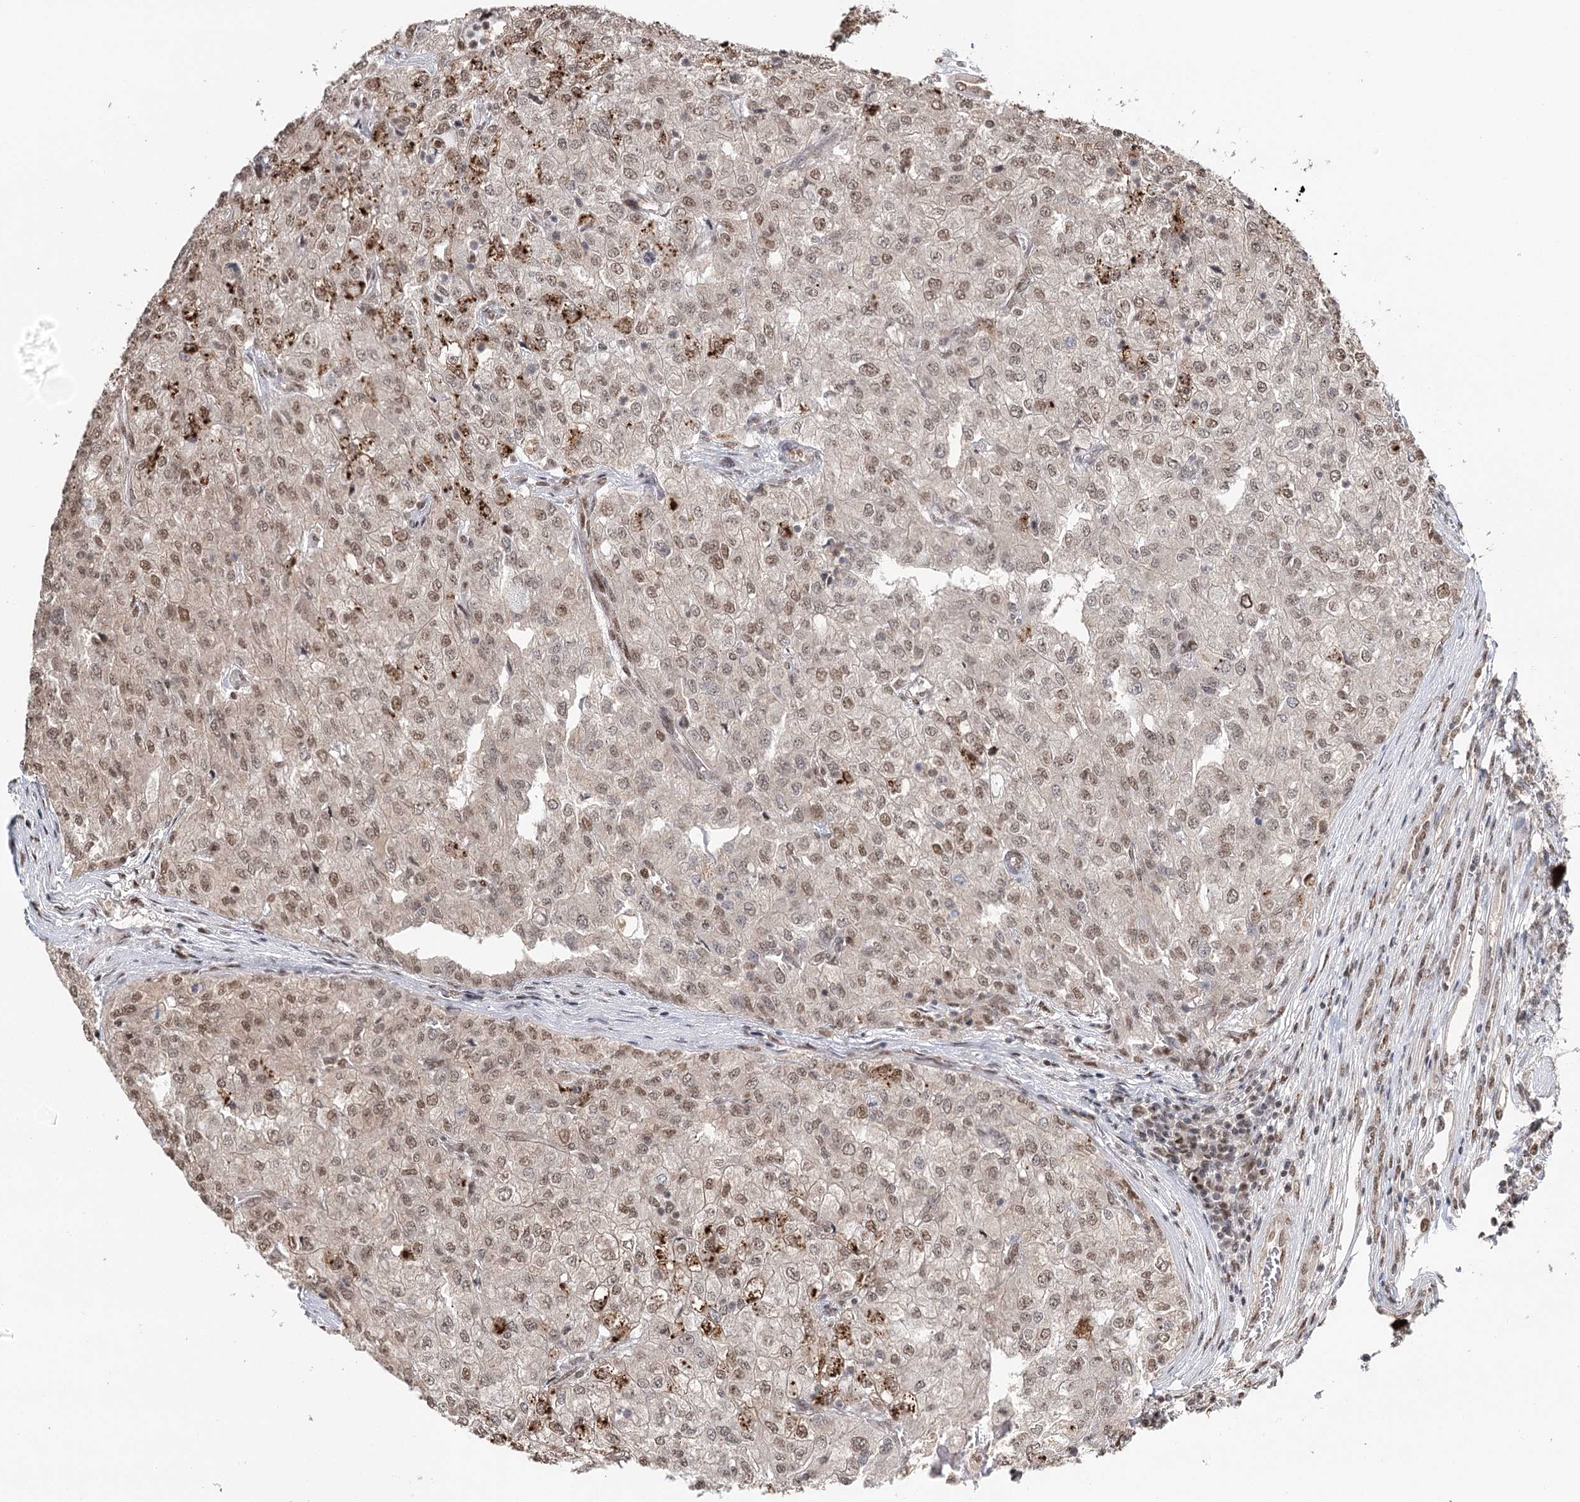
{"staining": {"intensity": "moderate", "quantity": "25%-75%", "location": "nuclear"}, "tissue": "renal cancer", "cell_type": "Tumor cells", "image_type": "cancer", "snomed": [{"axis": "morphology", "description": "Adenocarcinoma, NOS"}, {"axis": "topography", "description": "Kidney"}], "caption": "Moderate nuclear protein staining is present in approximately 25%-75% of tumor cells in renal cancer.", "gene": "RPS27A", "patient": {"sex": "female", "age": 54}}